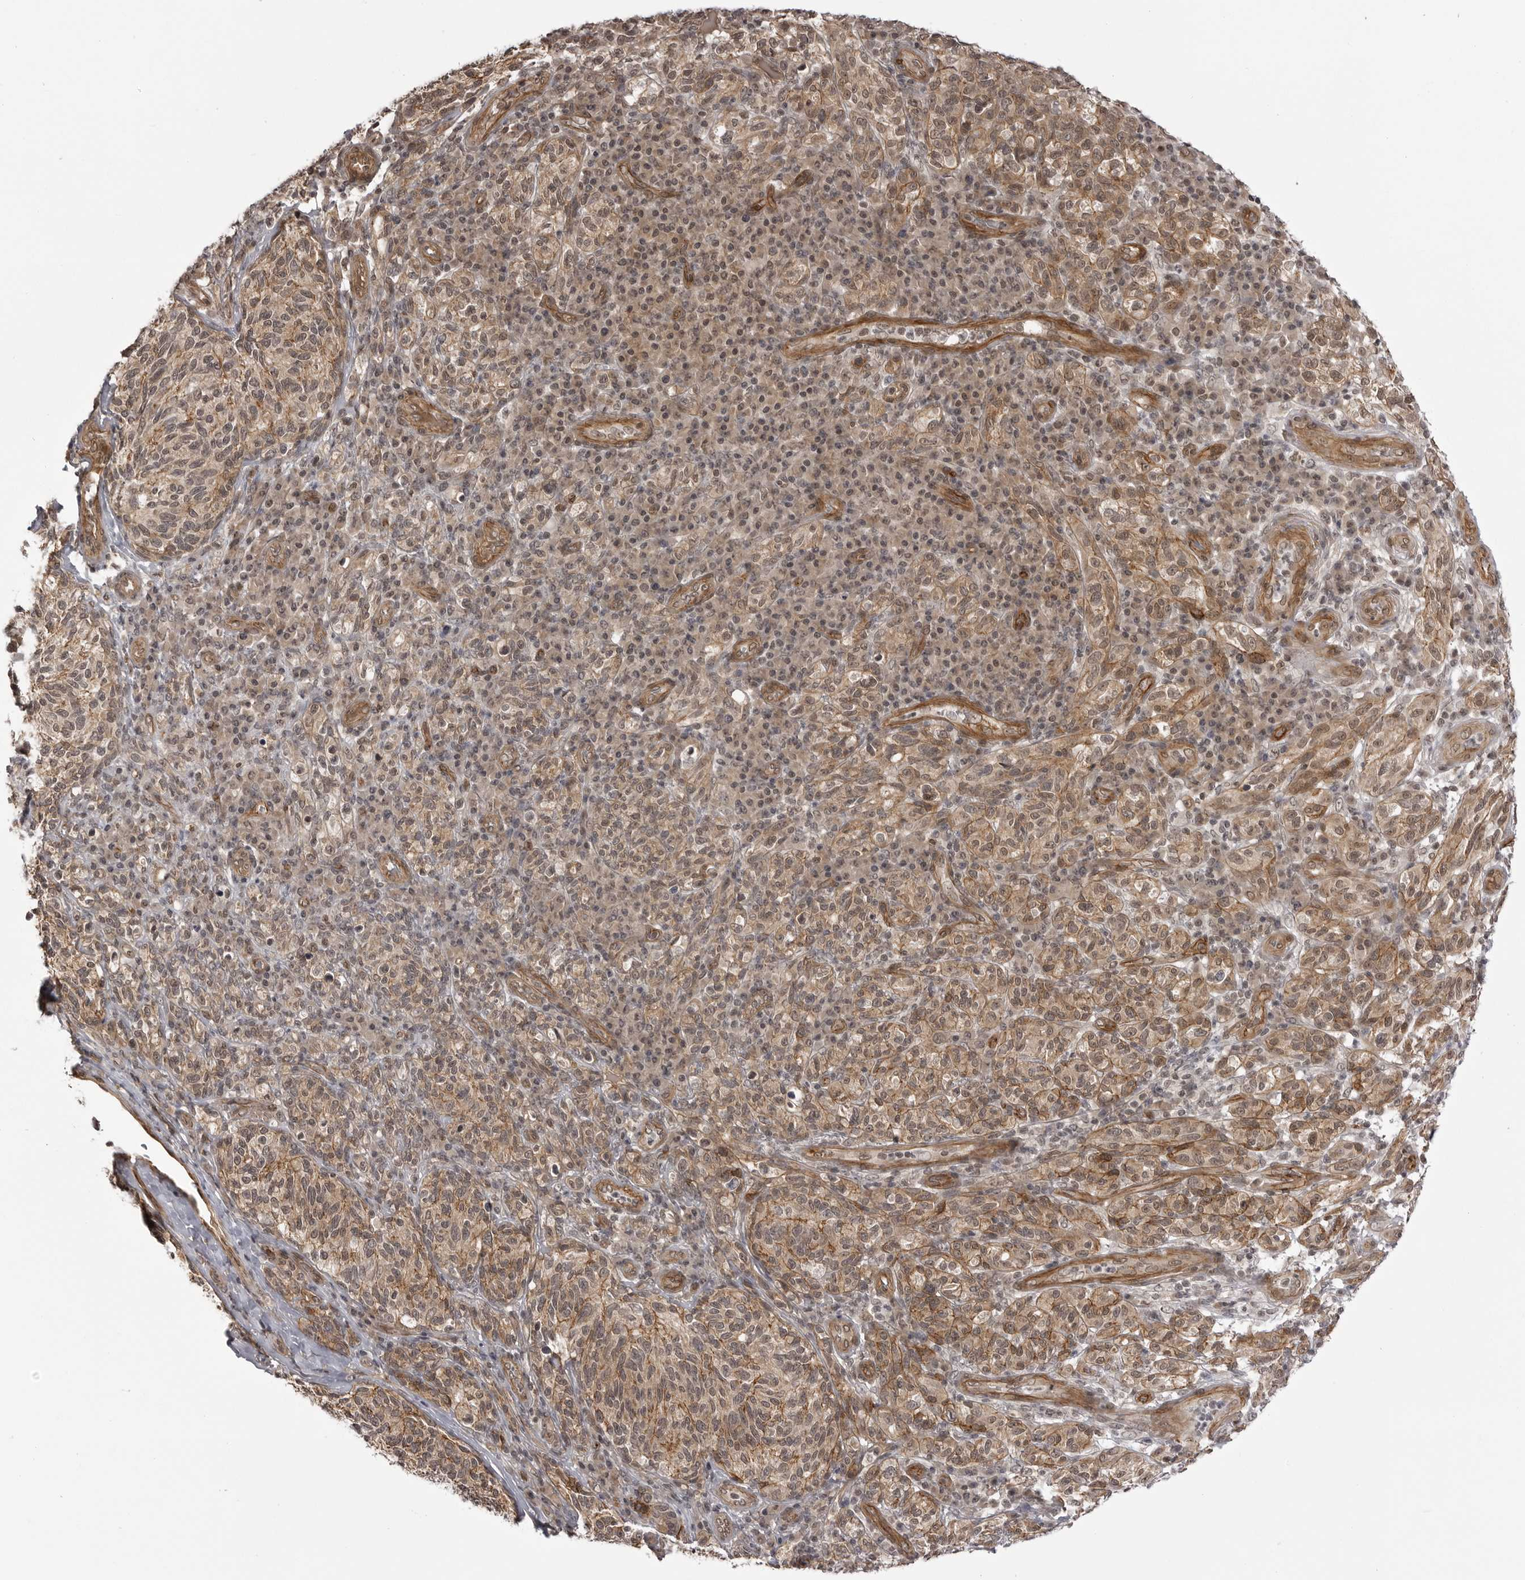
{"staining": {"intensity": "moderate", "quantity": "<25%", "location": "cytoplasmic/membranous"}, "tissue": "melanoma", "cell_type": "Tumor cells", "image_type": "cancer", "snomed": [{"axis": "morphology", "description": "Malignant melanoma, NOS"}, {"axis": "topography", "description": "Skin"}], "caption": "Malignant melanoma was stained to show a protein in brown. There is low levels of moderate cytoplasmic/membranous expression in approximately <25% of tumor cells. The staining was performed using DAB (3,3'-diaminobenzidine) to visualize the protein expression in brown, while the nuclei were stained in blue with hematoxylin (Magnification: 20x).", "gene": "SORBS1", "patient": {"sex": "female", "age": 73}}